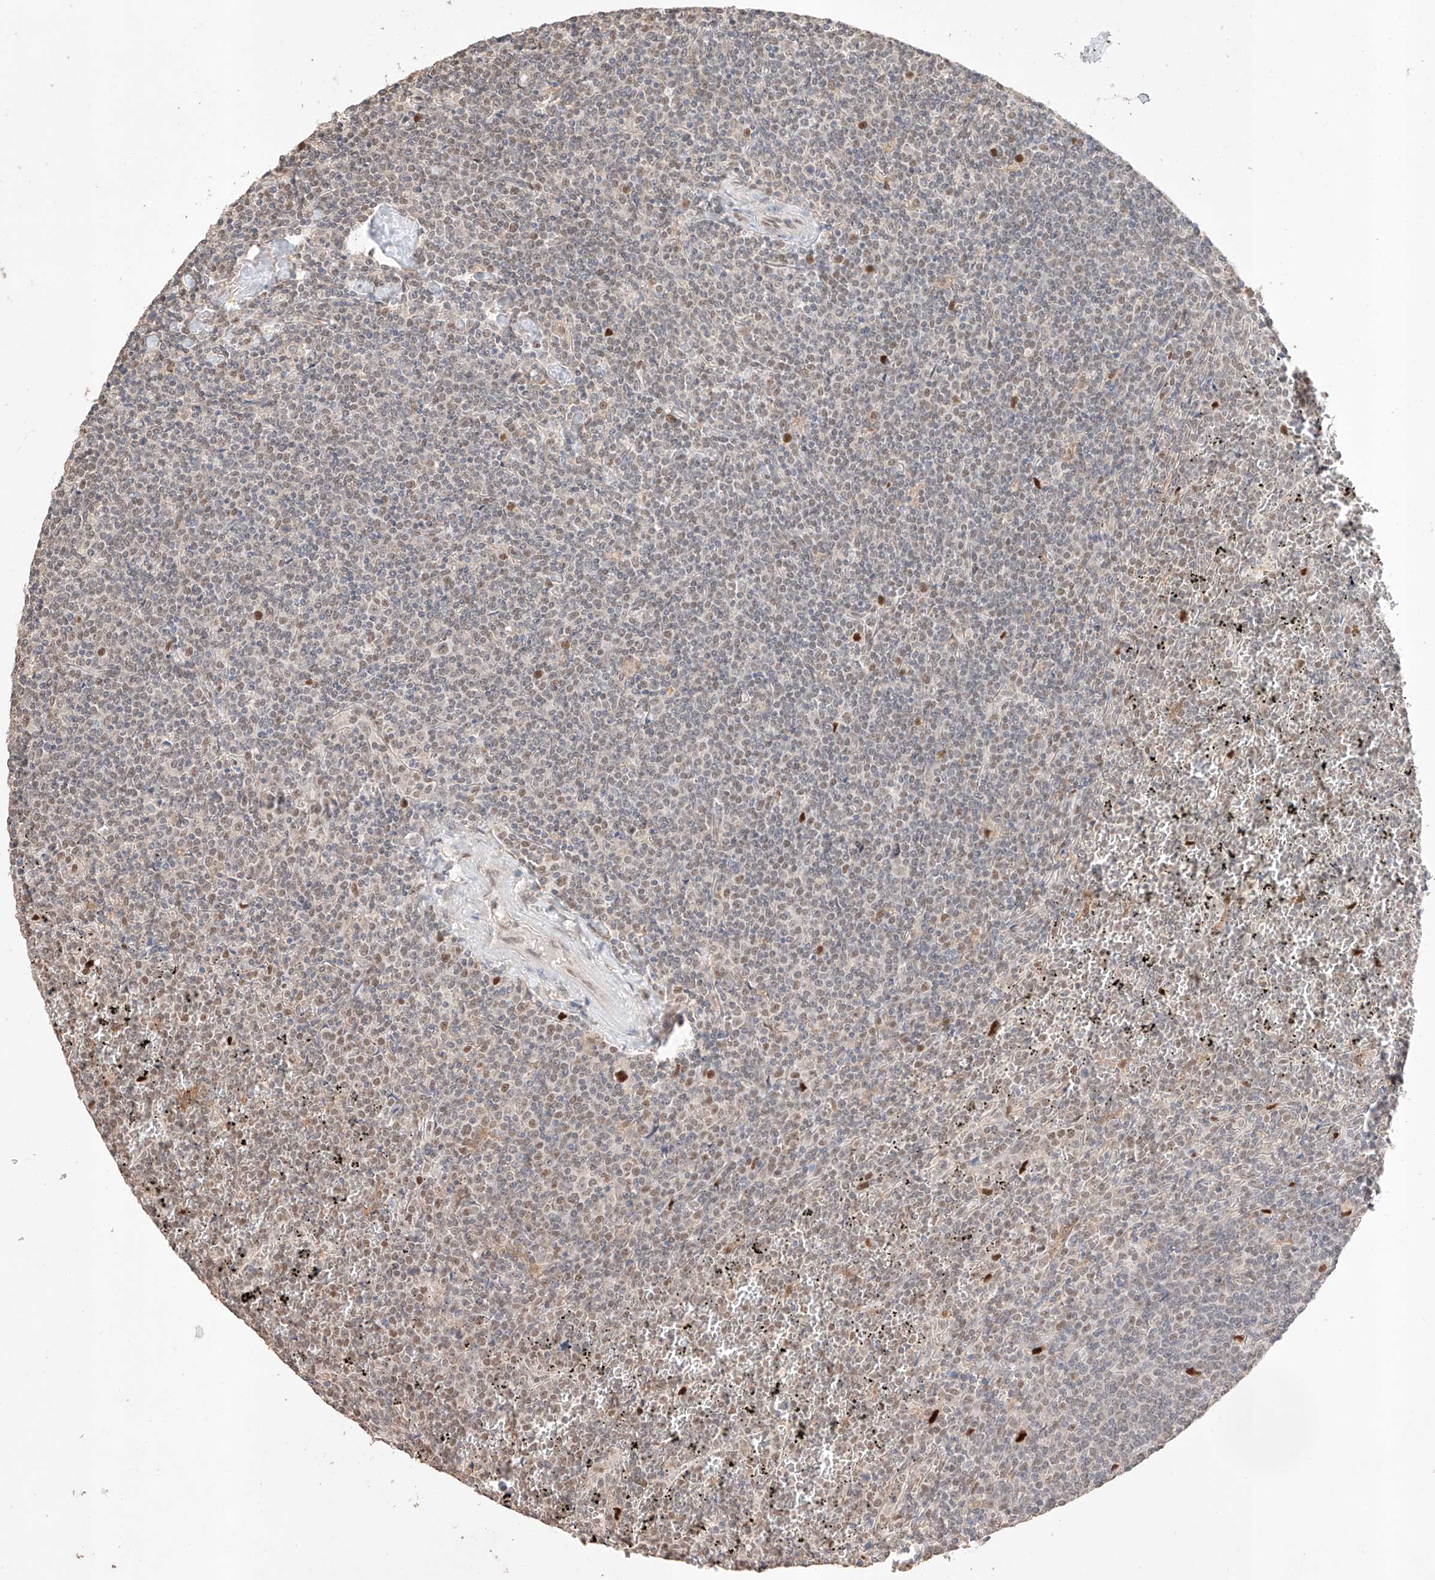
{"staining": {"intensity": "weak", "quantity": "25%-75%", "location": "nuclear"}, "tissue": "lymphoma", "cell_type": "Tumor cells", "image_type": "cancer", "snomed": [{"axis": "morphology", "description": "Malignant lymphoma, non-Hodgkin's type, Low grade"}, {"axis": "topography", "description": "Spleen"}], "caption": "A photomicrograph of human lymphoma stained for a protein shows weak nuclear brown staining in tumor cells.", "gene": "APIP", "patient": {"sex": "female", "age": 19}}